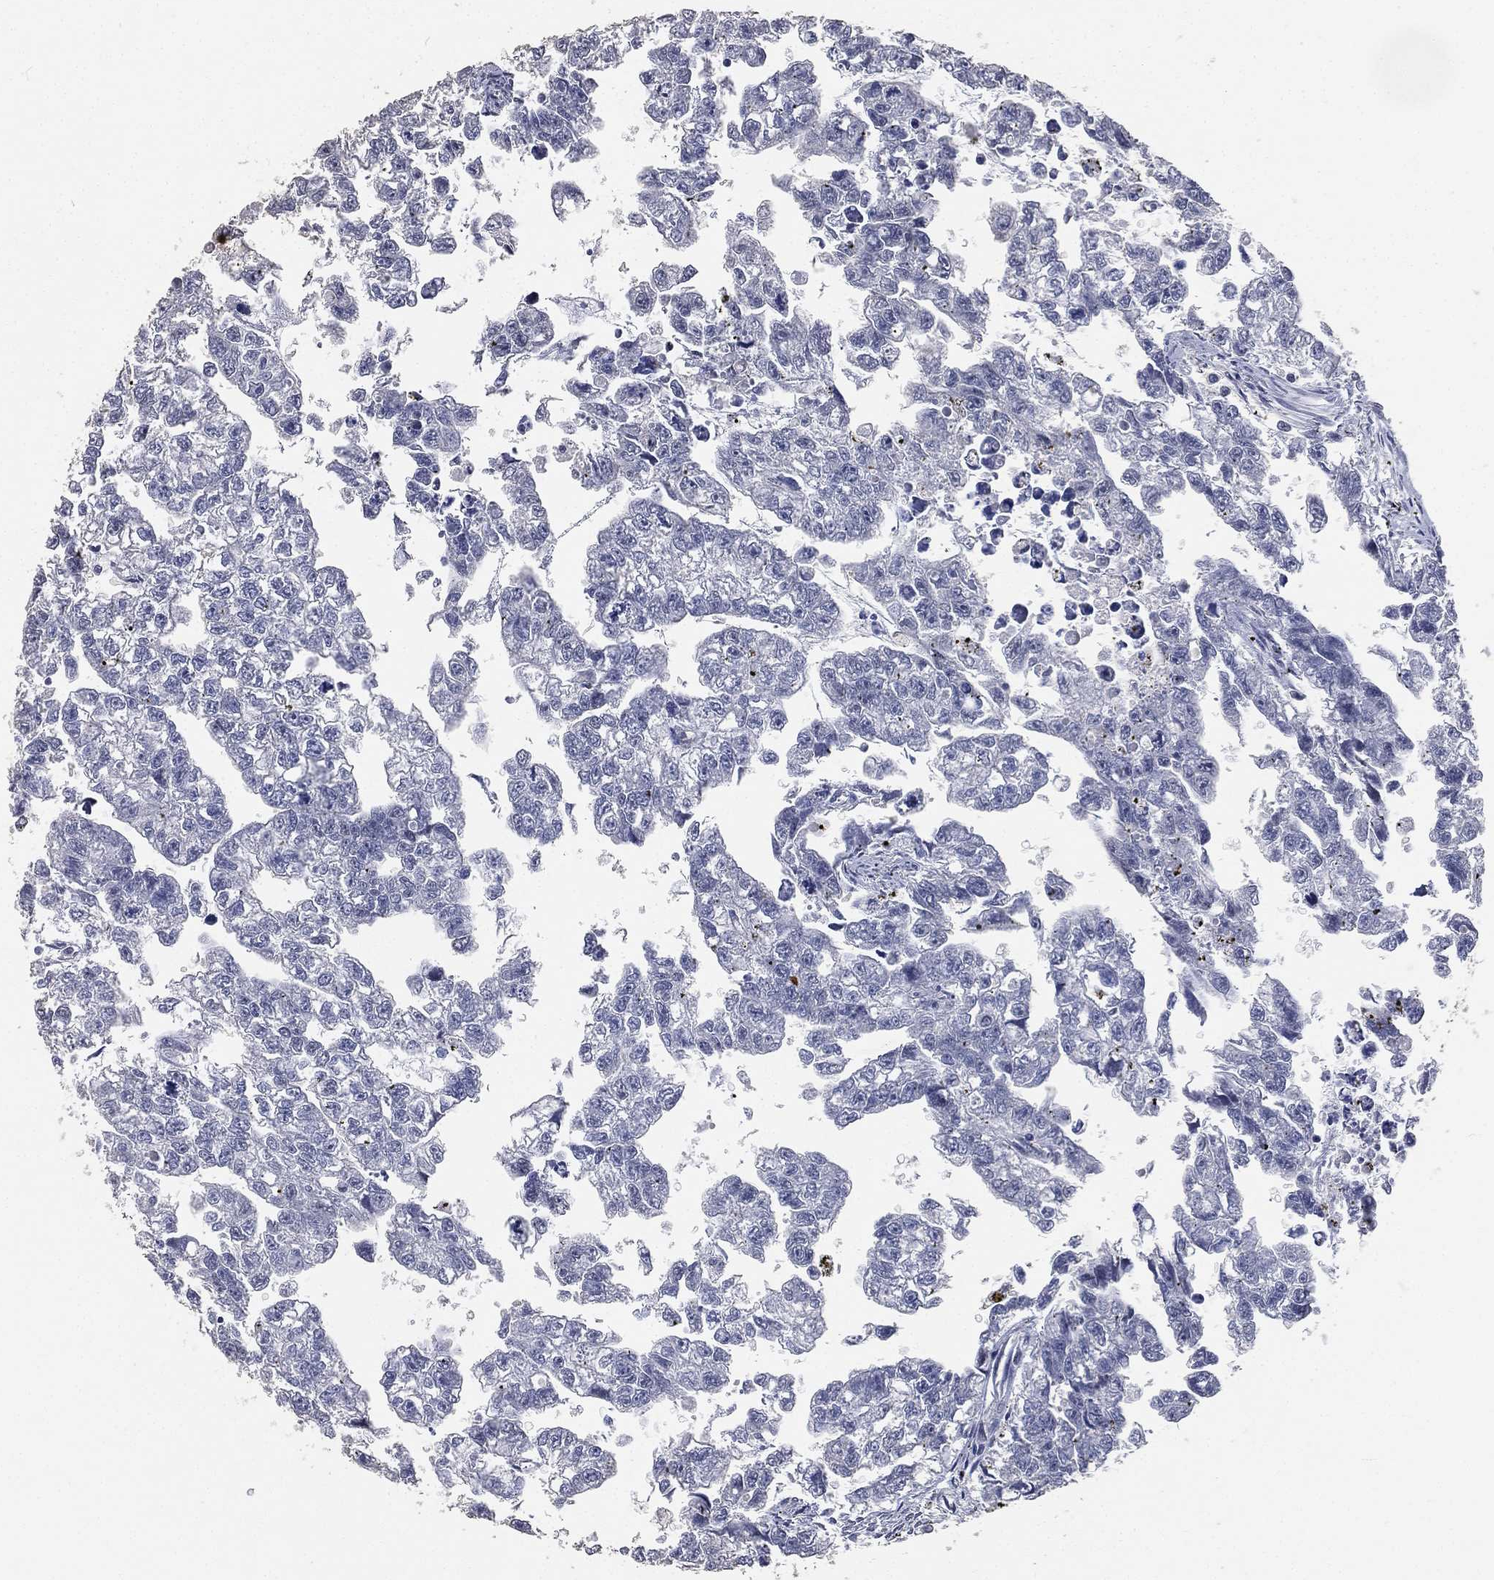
{"staining": {"intensity": "negative", "quantity": "none", "location": "none"}, "tissue": "testis cancer", "cell_type": "Tumor cells", "image_type": "cancer", "snomed": [{"axis": "morphology", "description": "Carcinoma, Embryonal, NOS"}, {"axis": "morphology", "description": "Teratoma, malignant, NOS"}, {"axis": "topography", "description": "Testis"}], "caption": "Testis cancer (embryonal carcinoma) stained for a protein using immunohistochemistry exhibits no positivity tumor cells.", "gene": "DSG1", "patient": {"sex": "male", "age": 44}}